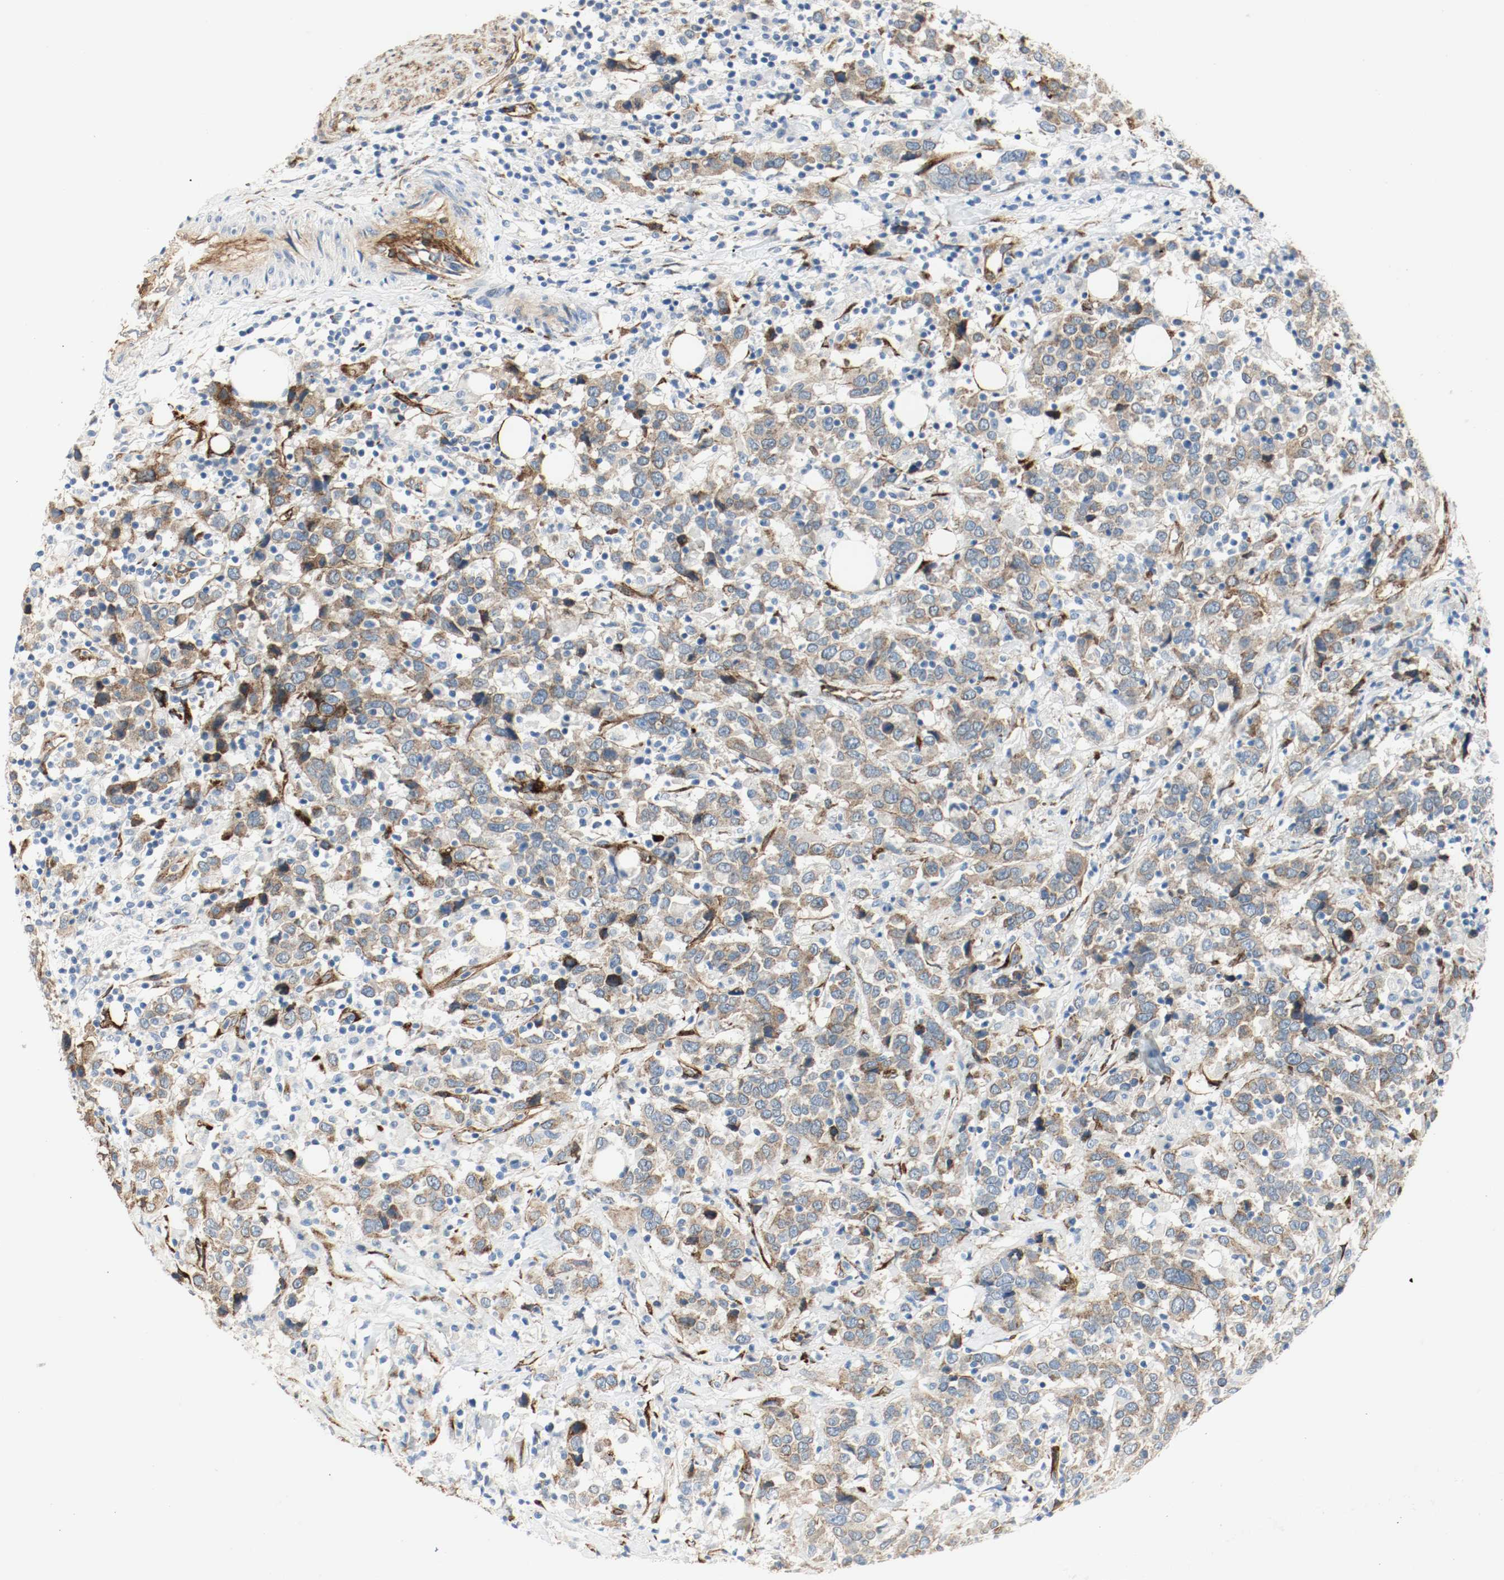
{"staining": {"intensity": "moderate", "quantity": ">75%", "location": "cytoplasmic/membranous"}, "tissue": "urothelial cancer", "cell_type": "Tumor cells", "image_type": "cancer", "snomed": [{"axis": "morphology", "description": "Urothelial carcinoma, High grade"}, {"axis": "topography", "description": "Urinary bladder"}], "caption": "Protein positivity by immunohistochemistry (IHC) displays moderate cytoplasmic/membranous expression in approximately >75% of tumor cells in high-grade urothelial carcinoma.", "gene": "LAMB1", "patient": {"sex": "male", "age": 61}}